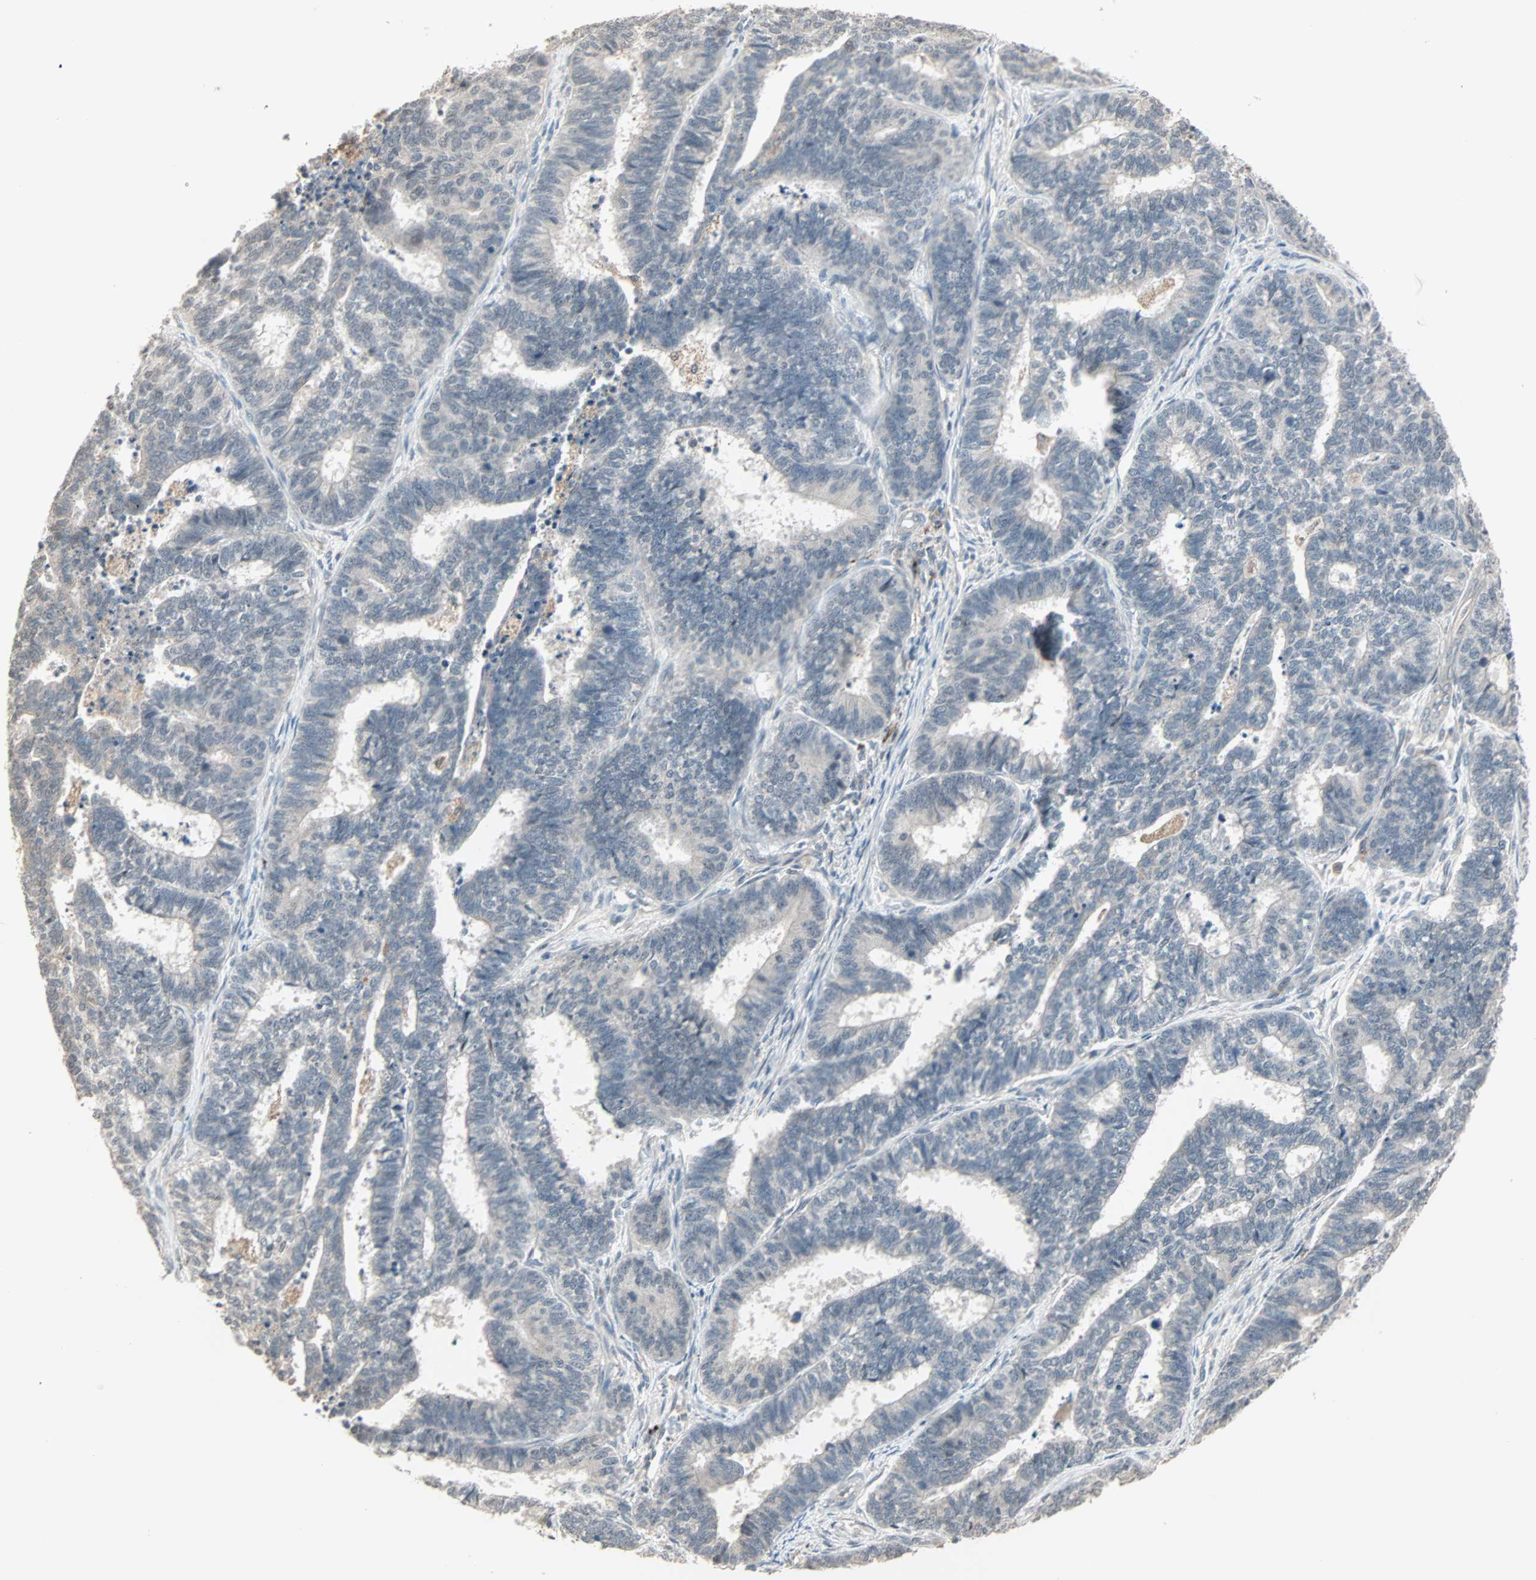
{"staining": {"intensity": "negative", "quantity": "none", "location": "none"}, "tissue": "endometrial cancer", "cell_type": "Tumor cells", "image_type": "cancer", "snomed": [{"axis": "morphology", "description": "Adenocarcinoma, NOS"}, {"axis": "topography", "description": "Endometrium"}], "caption": "Tumor cells are negative for protein expression in human adenocarcinoma (endometrial).", "gene": "KDM4A", "patient": {"sex": "female", "age": 70}}